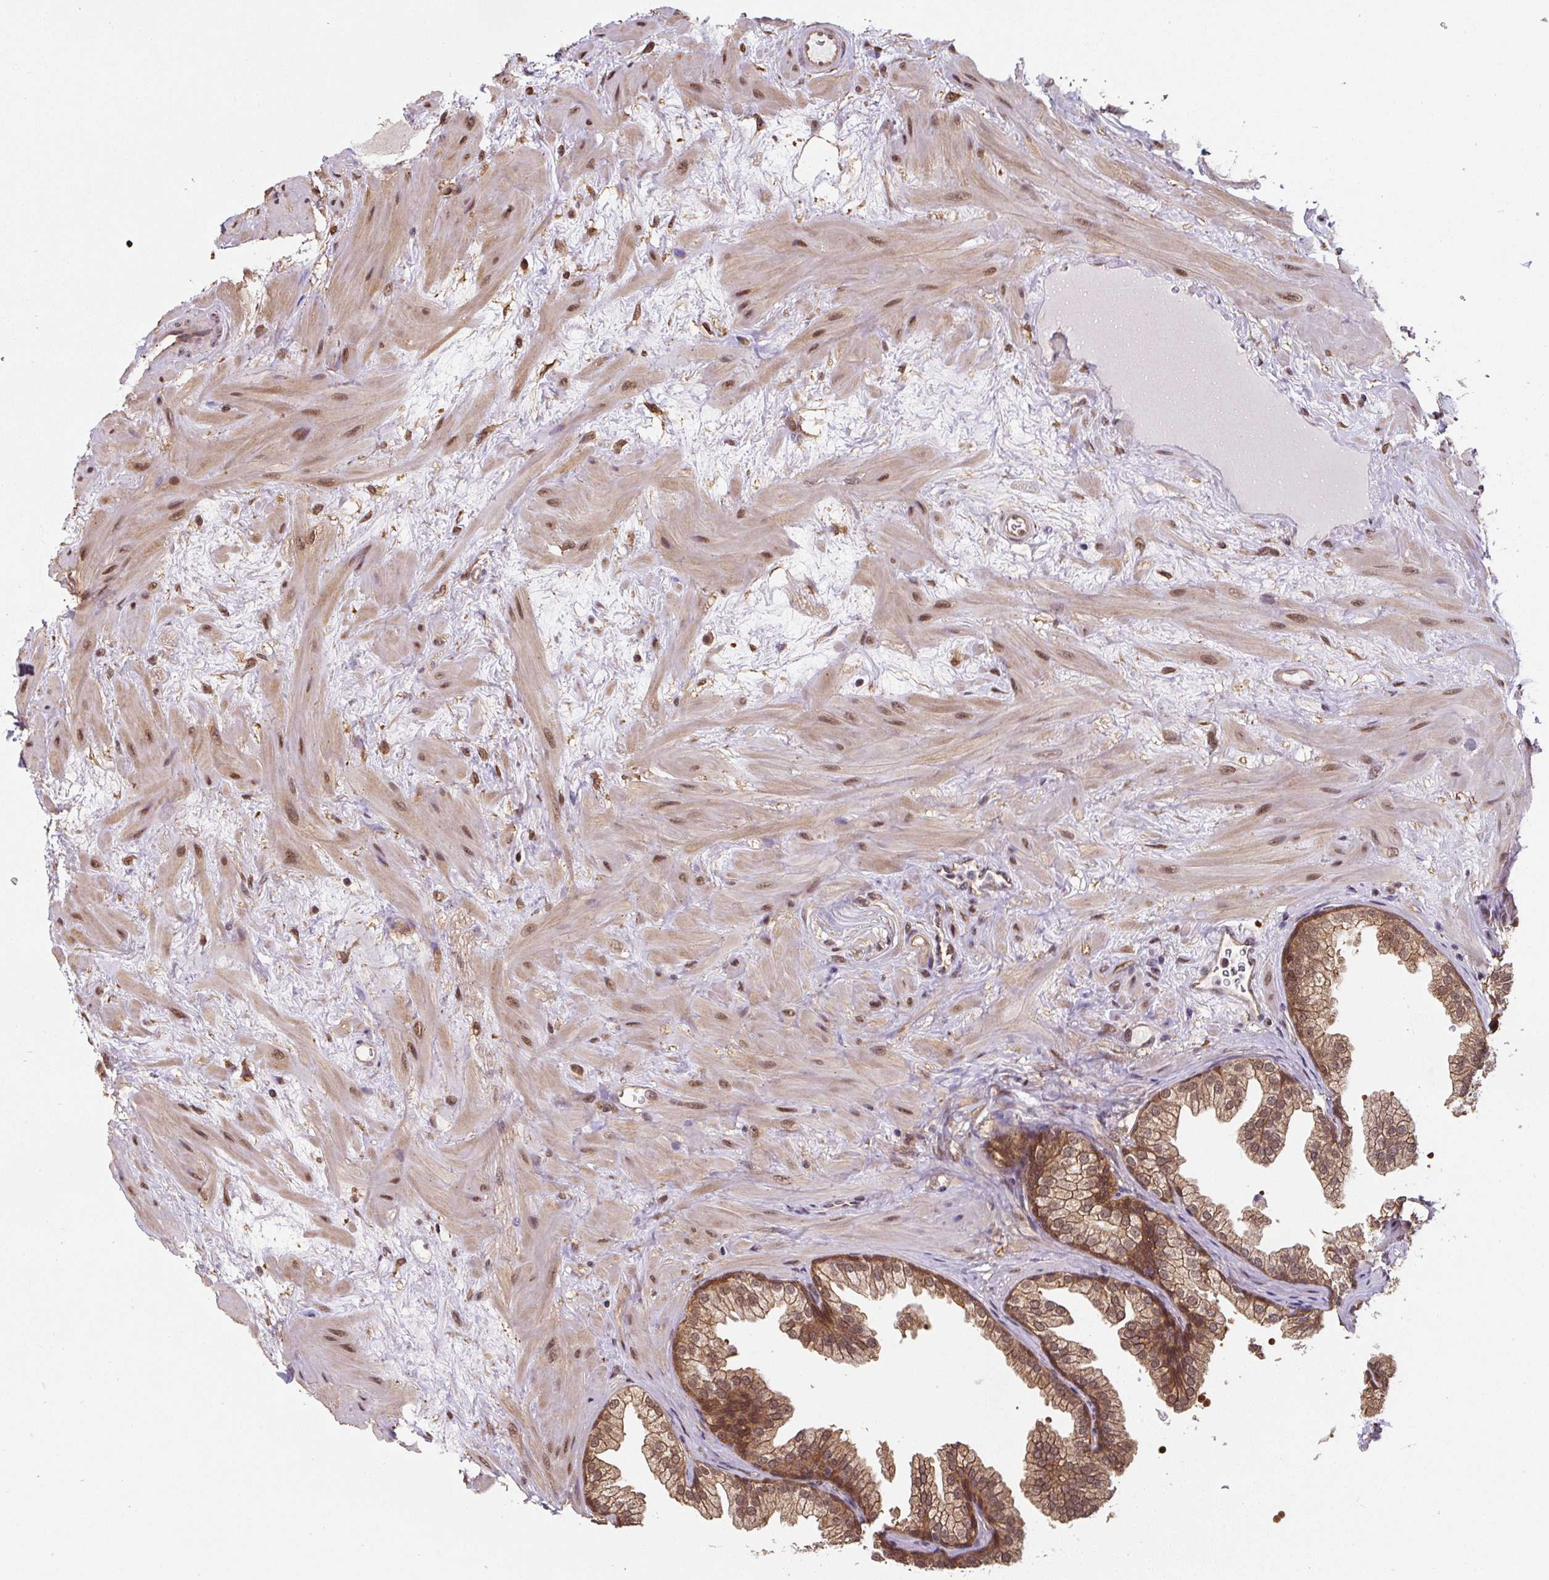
{"staining": {"intensity": "moderate", "quantity": ">75%", "location": "cytoplasmic/membranous,nuclear"}, "tissue": "prostate", "cell_type": "Glandular cells", "image_type": "normal", "snomed": [{"axis": "morphology", "description": "Normal tissue, NOS"}, {"axis": "topography", "description": "Prostate"}], "caption": "DAB immunohistochemical staining of unremarkable human prostate exhibits moderate cytoplasmic/membranous,nuclear protein staining in about >75% of glandular cells.", "gene": "ST13", "patient": {"sex": "male", "age": 37}}